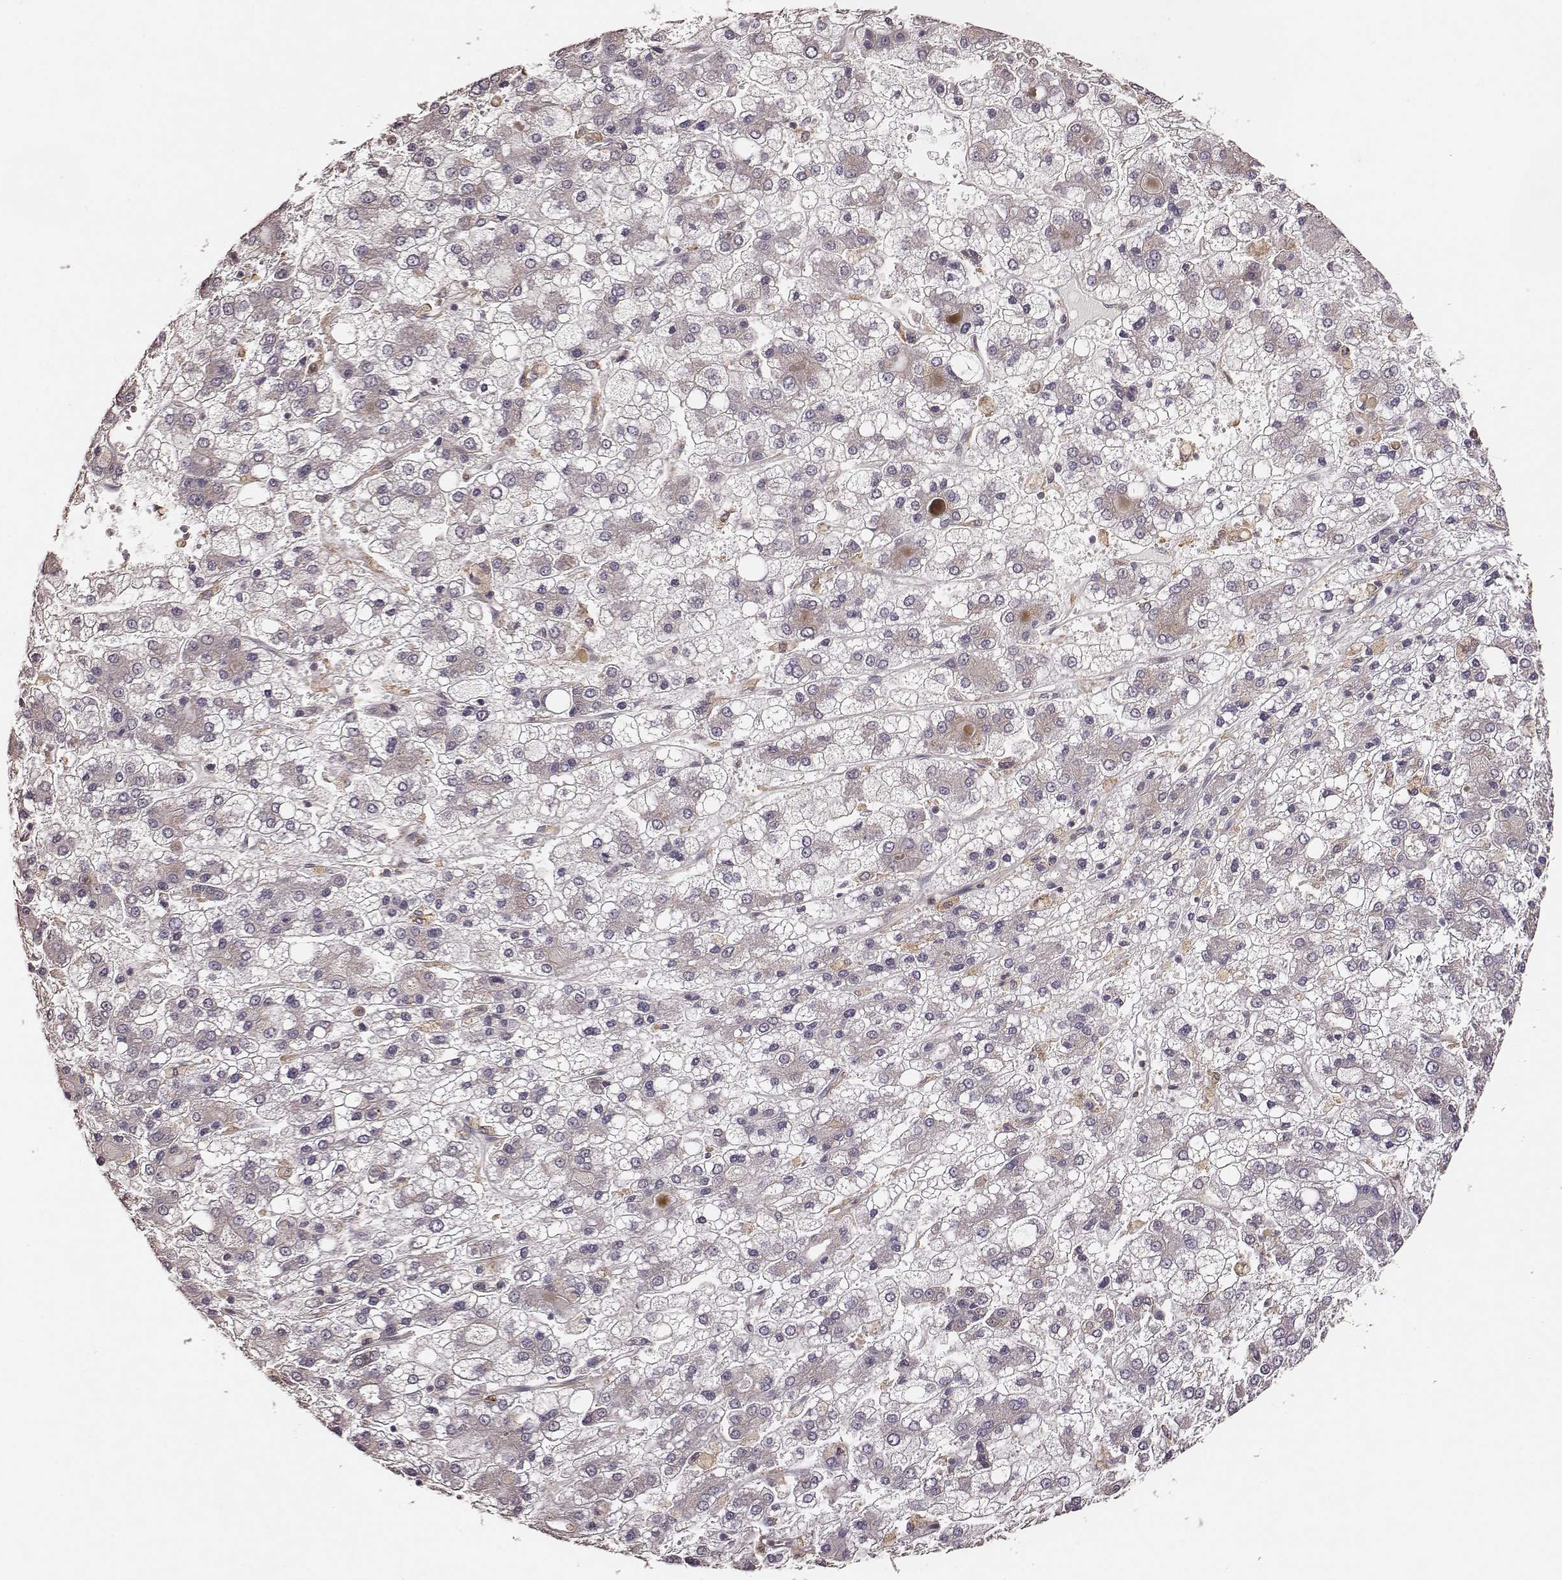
{"staining": {"intensity": "negative", "quantity": "none", "location": "none"}, "tissue": "liver cancer", "cell_type": "Tumor cells", "image_type": "cancer", "snomed": [{"axis": "morphology", "description": "Carcinoma, Hepatocellular, NOS"}, {"axis": "topography", "description": "Liver"}], "caption": "IHC micrograph of liver cancer (hepatocellular carcinoma) stained for a protein (brown), which reveals no staining in tumor cells.", "gene": "VPS26A", "patient": {"sex": "male", "age": 73}}